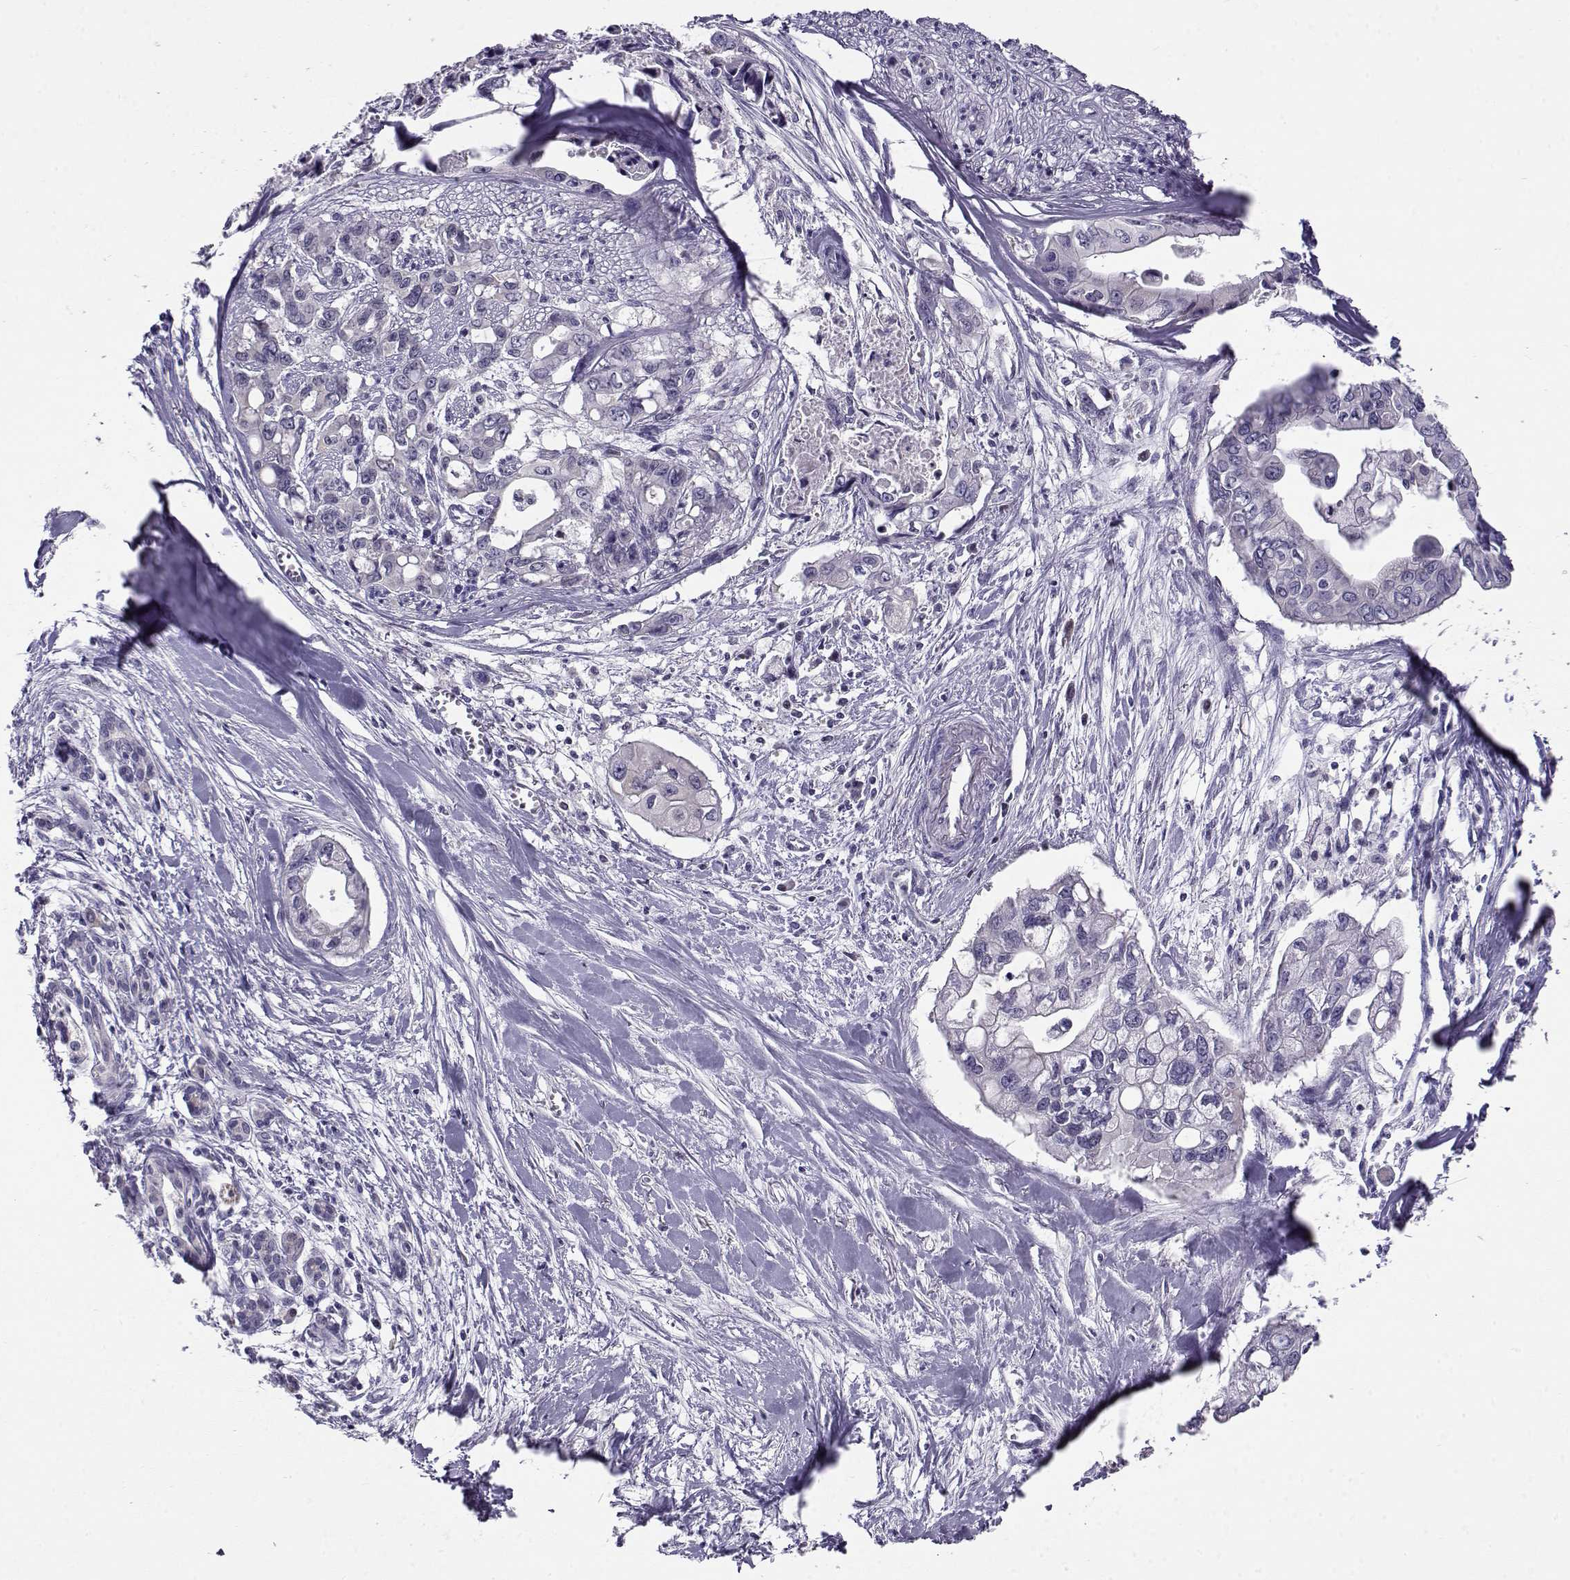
{"staining": {"intensity": "negative", "quantity": "none", "location": "none"}, "tissue": "pancreatic cancer", "cell_type": "Tumor cells", "image_type": "cancer", "snomed": [{"axis": "morphology", "description": "Adenocarcinoma, NOS"}, {"axis": "topography", "description": "Pancreas"}], "caption": "There is no significant staining in tumor cells of pancreatic adenocarcinoma. (Immunohistochemistry (ihc), brightfield microscopy, high magnification).", "gene": "FEZF1", "patient": {"sex": "male", "age": 60}}